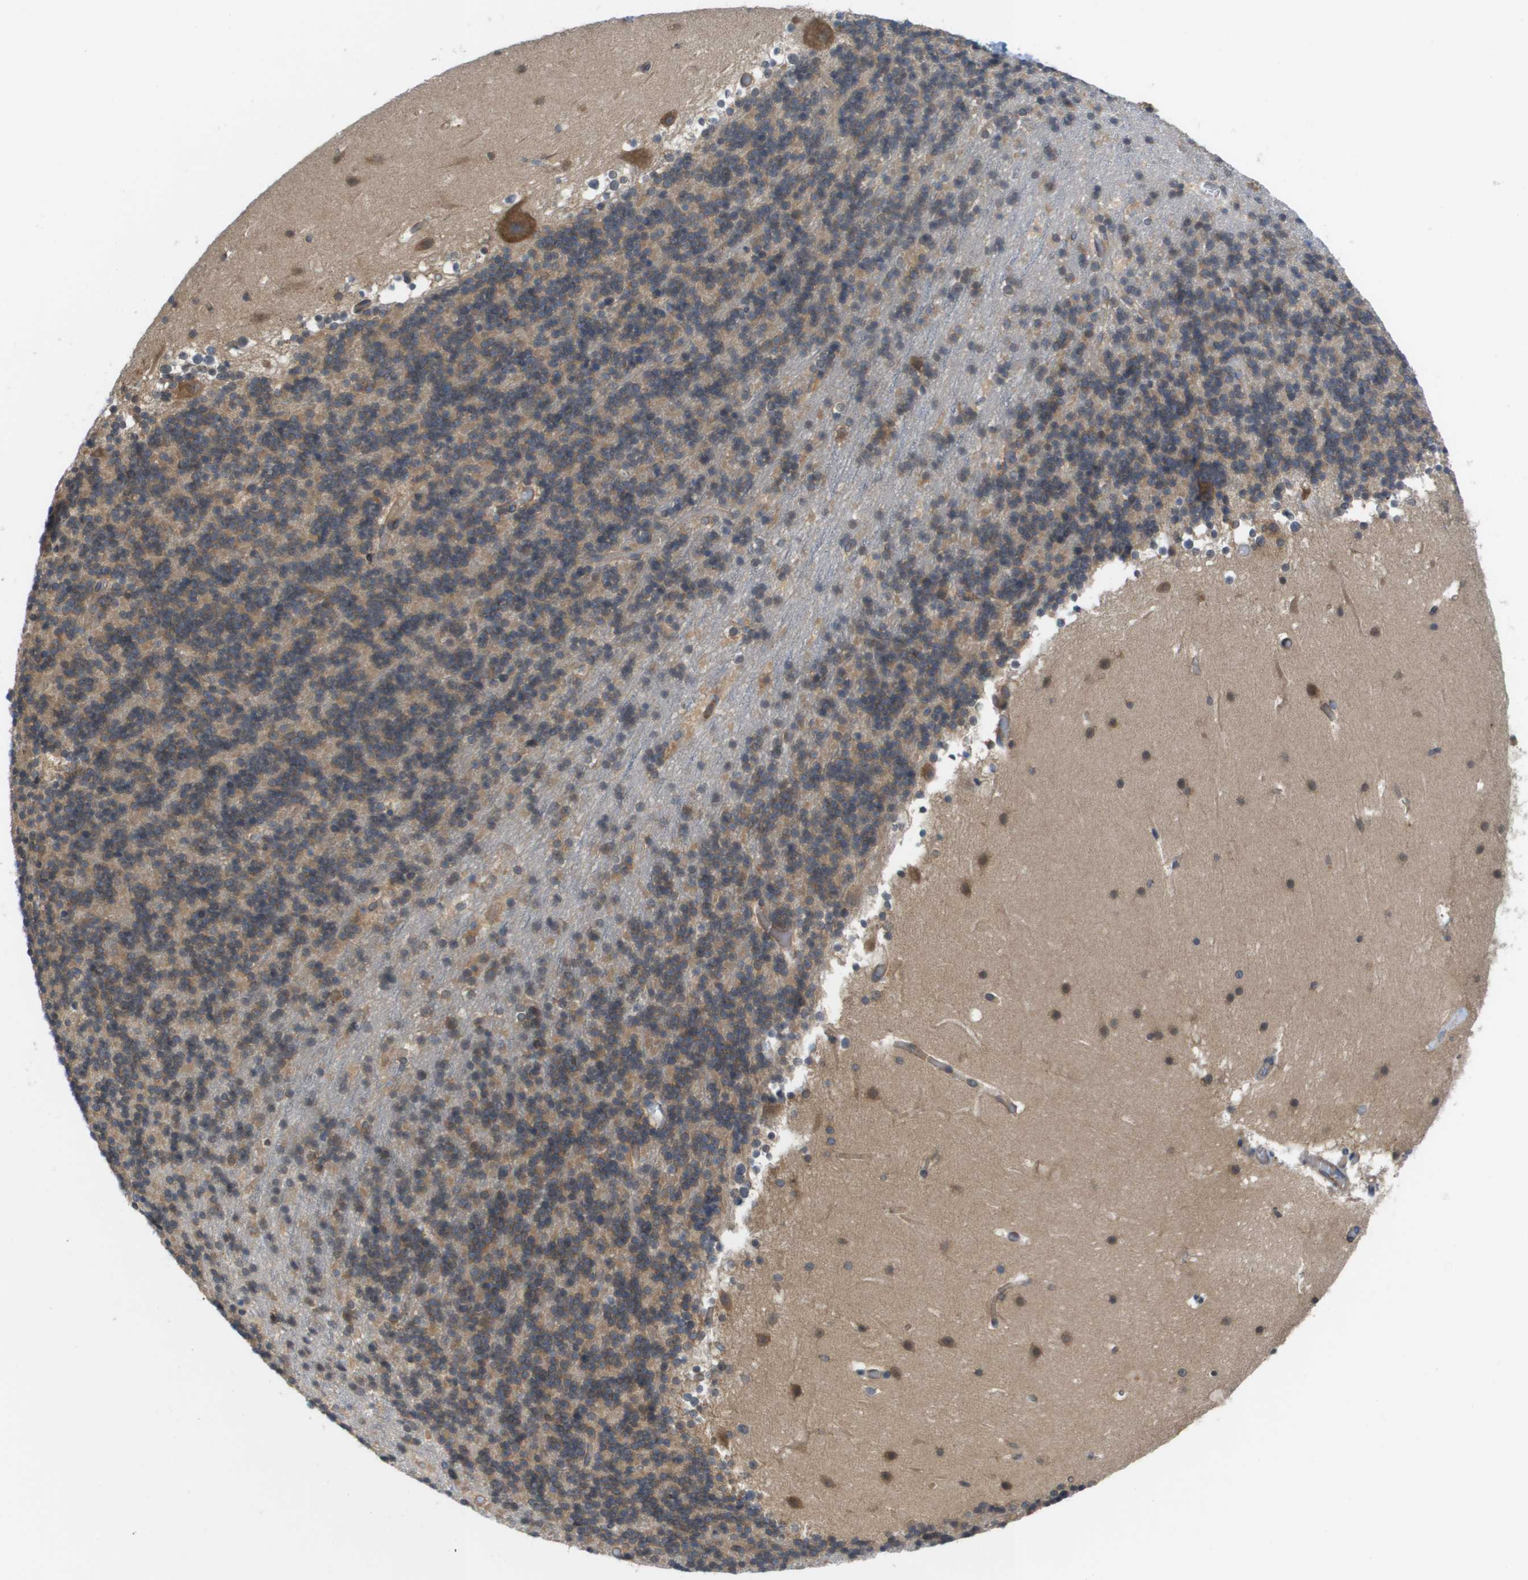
{"staining": {"intensity": "moderate", "quantity": "25%-75%", "location": "cytoplasmic/membranous"}, "tissue": "cerebellum", "cell_type": "Cells in granular layer", "image_type": "normal", "snomed": [{"axis": "morphology", "description": "Normal tissue, NOS"}, {"axis": "topography", "description": "Cerebellum"}], "caption": "The image exhibits immunohistochemical staining of unremarkable cerebellum. There is moderate cytoplasmic/membranous staining is seen in about 25%-75% of cells in granular layer.", "gene": "EIF4G2", "patient": {"sex": "male", "age": 45}}